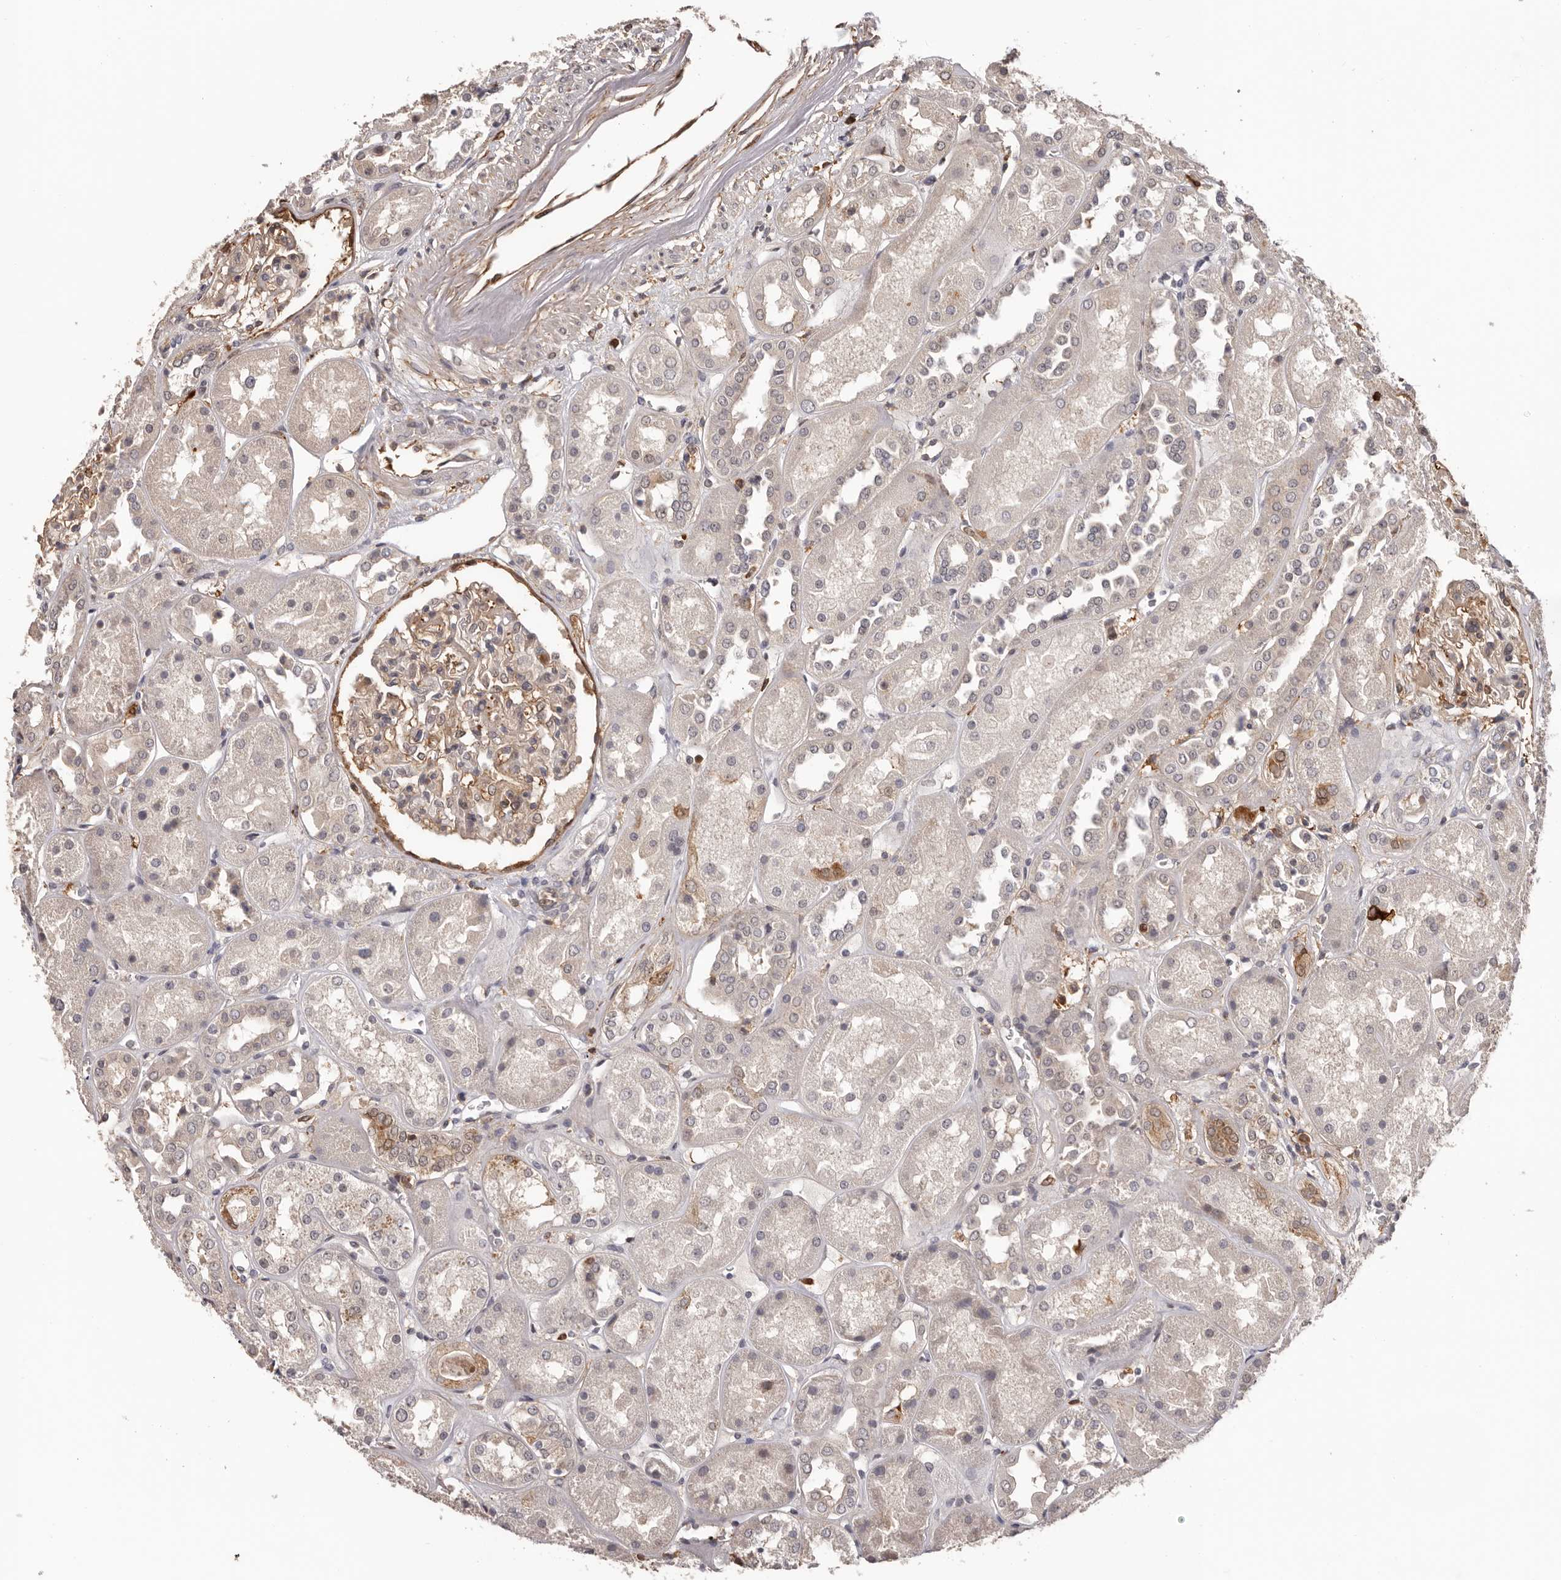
{"staining": {"intensity": "moderate", "quantity": "25%-75%", "location": "cytoplasmic/membranous,nuclear"}, "tissue": "kidney", "cell_type": "Cells in glomeruli", "image_type": "normal", "snomed": [{"axis": "morphology", "description": "Normal tissue, NOS"}, {"axis": "topography", "description": "Kidney"}], "caption": "IHC of normal human kidney exhibits medium levels of moderate cytoplasmic/membranous,nuclear staining in about 25%-75% of cells in glomeruli.", "gene": "PRR12", "patient": {"sex": "male", "age": 70}}